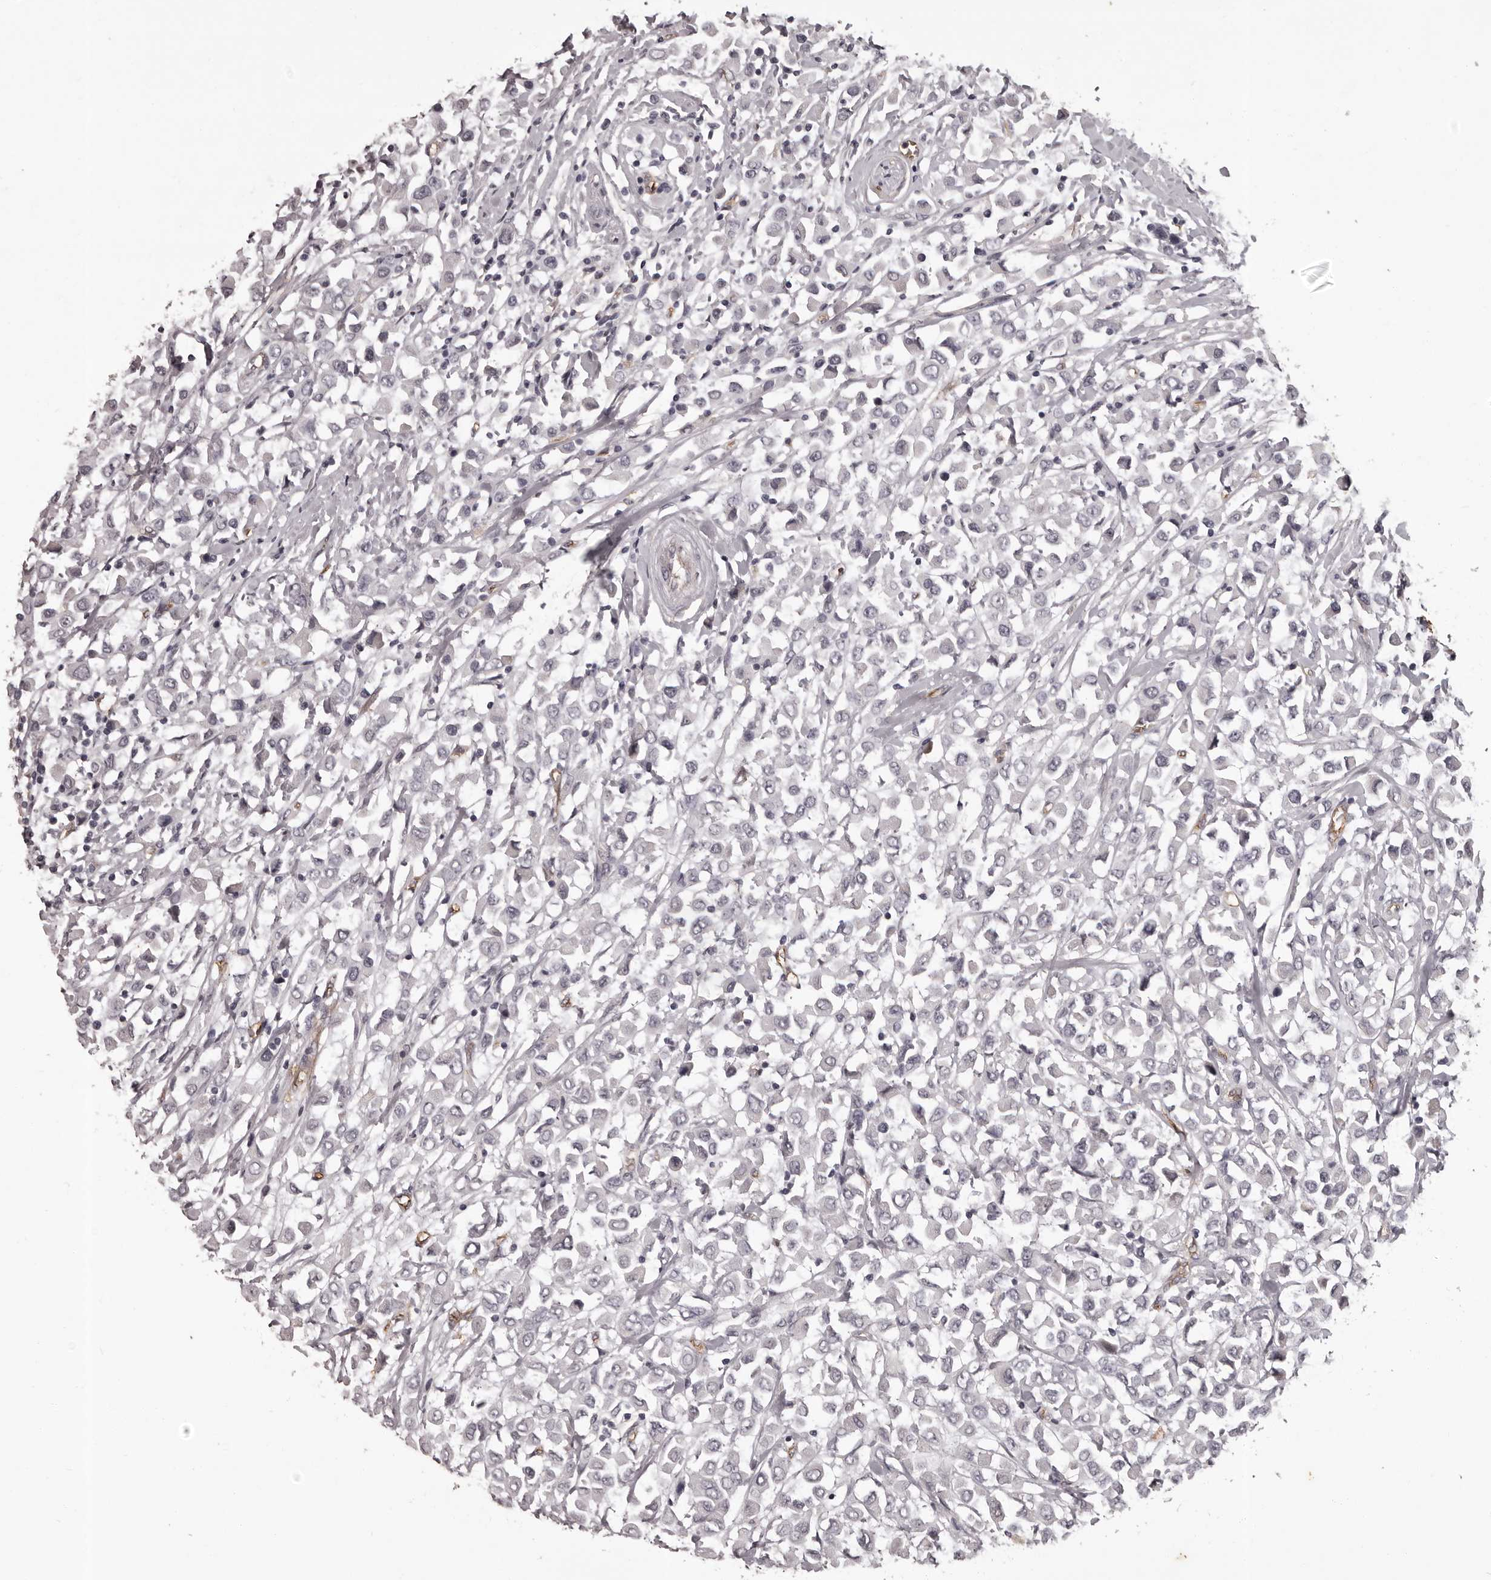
{"staining": {"intensity": "negative", "quantity": "none", "location": "none"}, "tissue": "breast cancer", "cell_type": "Tumor cells", "image_type": "cancer", "snomed": [{"axis": "morphology", "description": "Duct carcinoma"}, {"axis": "topography", "description": "Breast"}], "caption": "DAB immunohistochemical staining of human breast cancer (intraductal carcinoma) demonstrates no significant expression in tumor cells. The staining is performed using DAB (3,3'-diaminobenzidine) brown chromogen with nuclei counter-stained in using hematoxylin.", "gene": "GPR78", "patient": {"sex": "female", "age": 61}}